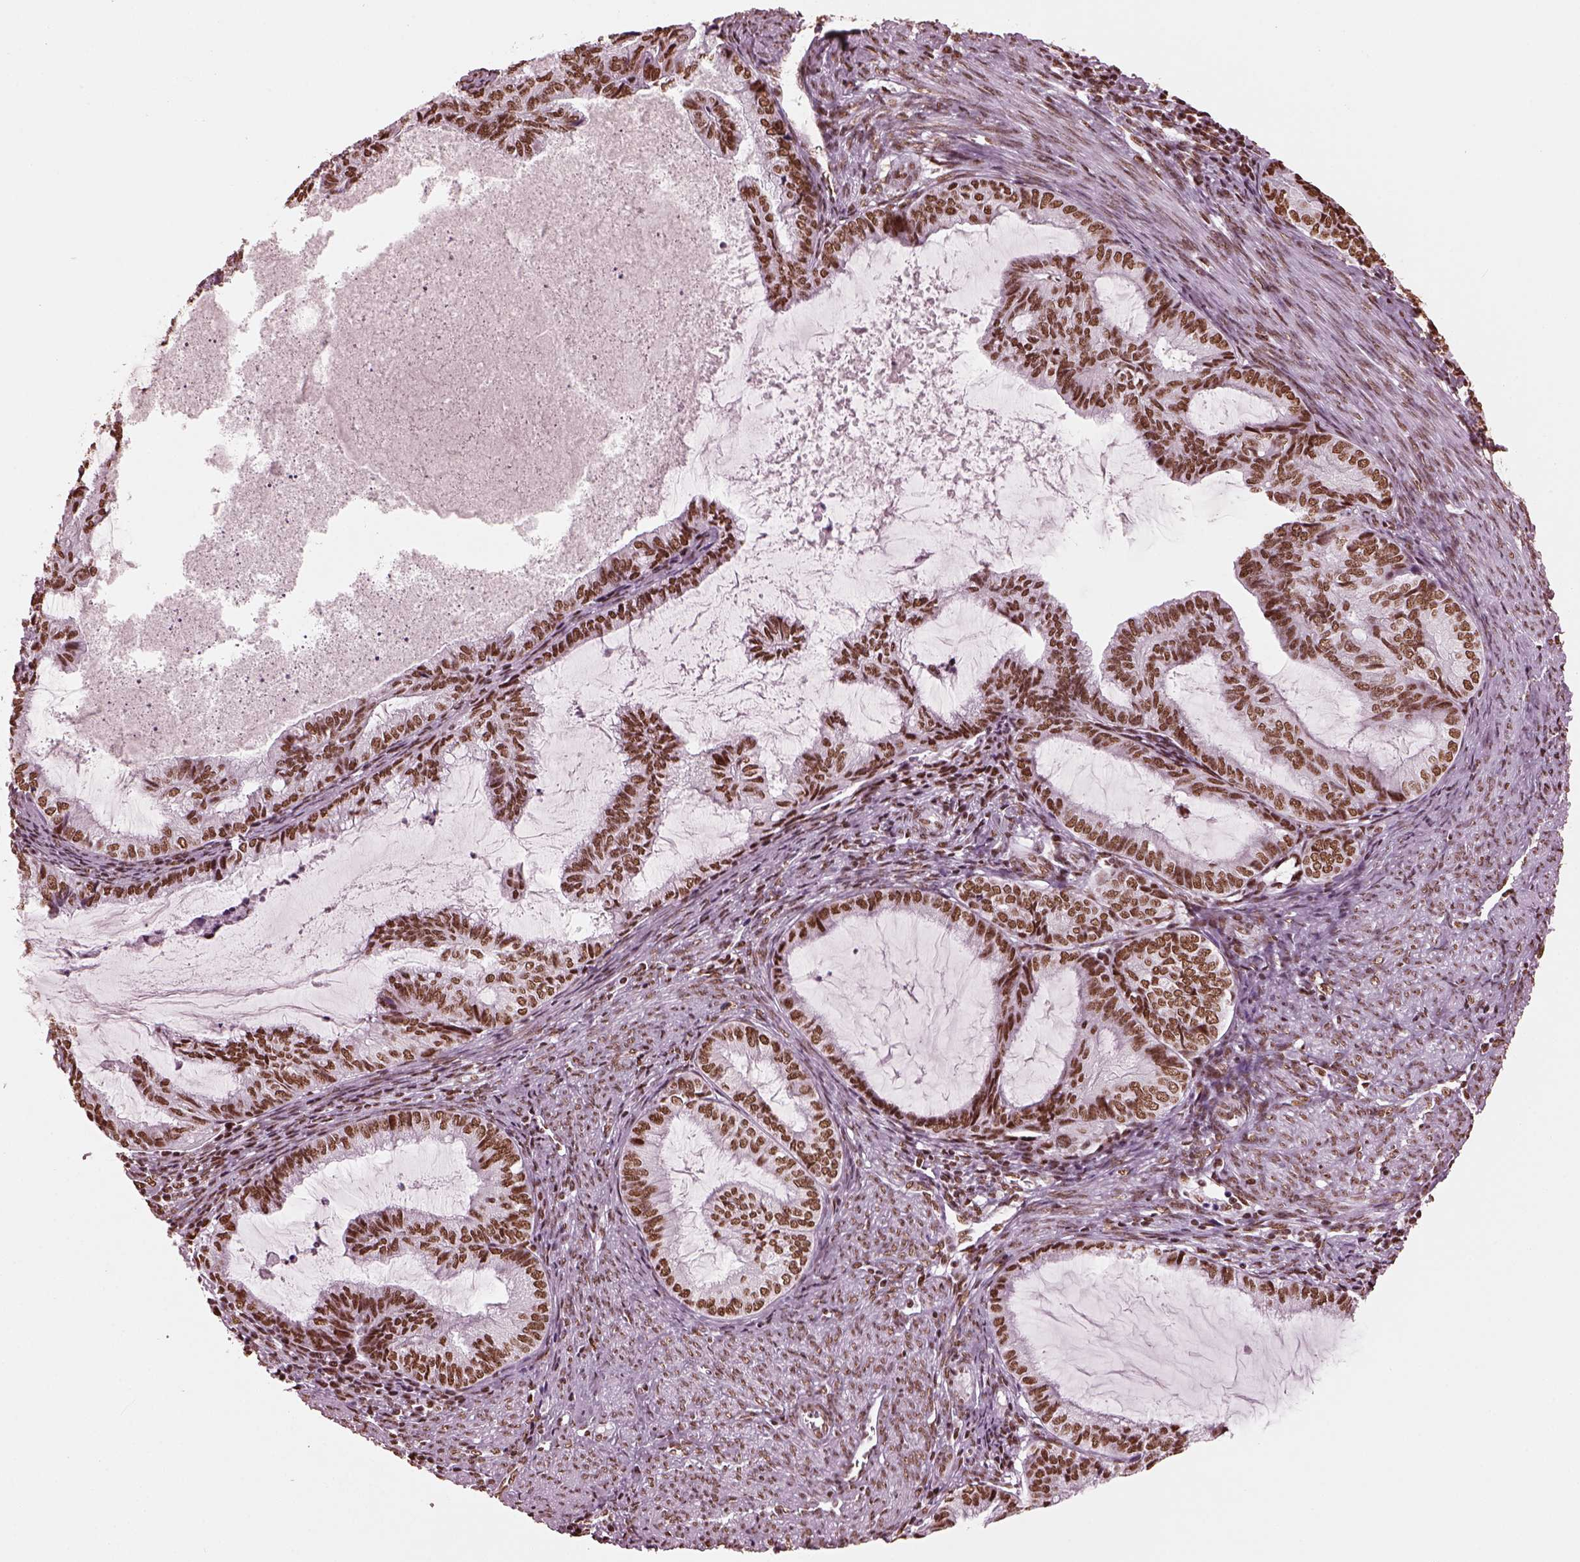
{"staining": {"intensity": "strong", "quantity": ">75%", "location": "nuclear"}, "tissue": "endometrial cancer", "cell_type": "Tumor cells", "image_type": "cancer", "snomed": [{"axis": "morphology", "description": "Adenocarcinoma, NOS"}, {"axis": "topography", "description": "Endometrium"}], "caption": "Tumor cells show strong nuclear staining in about >75% of cells in endometrial cancer (adenocarcinoma).", "gene": "CBFA2T3", "patient": {"sex": "female", "age": 86}}